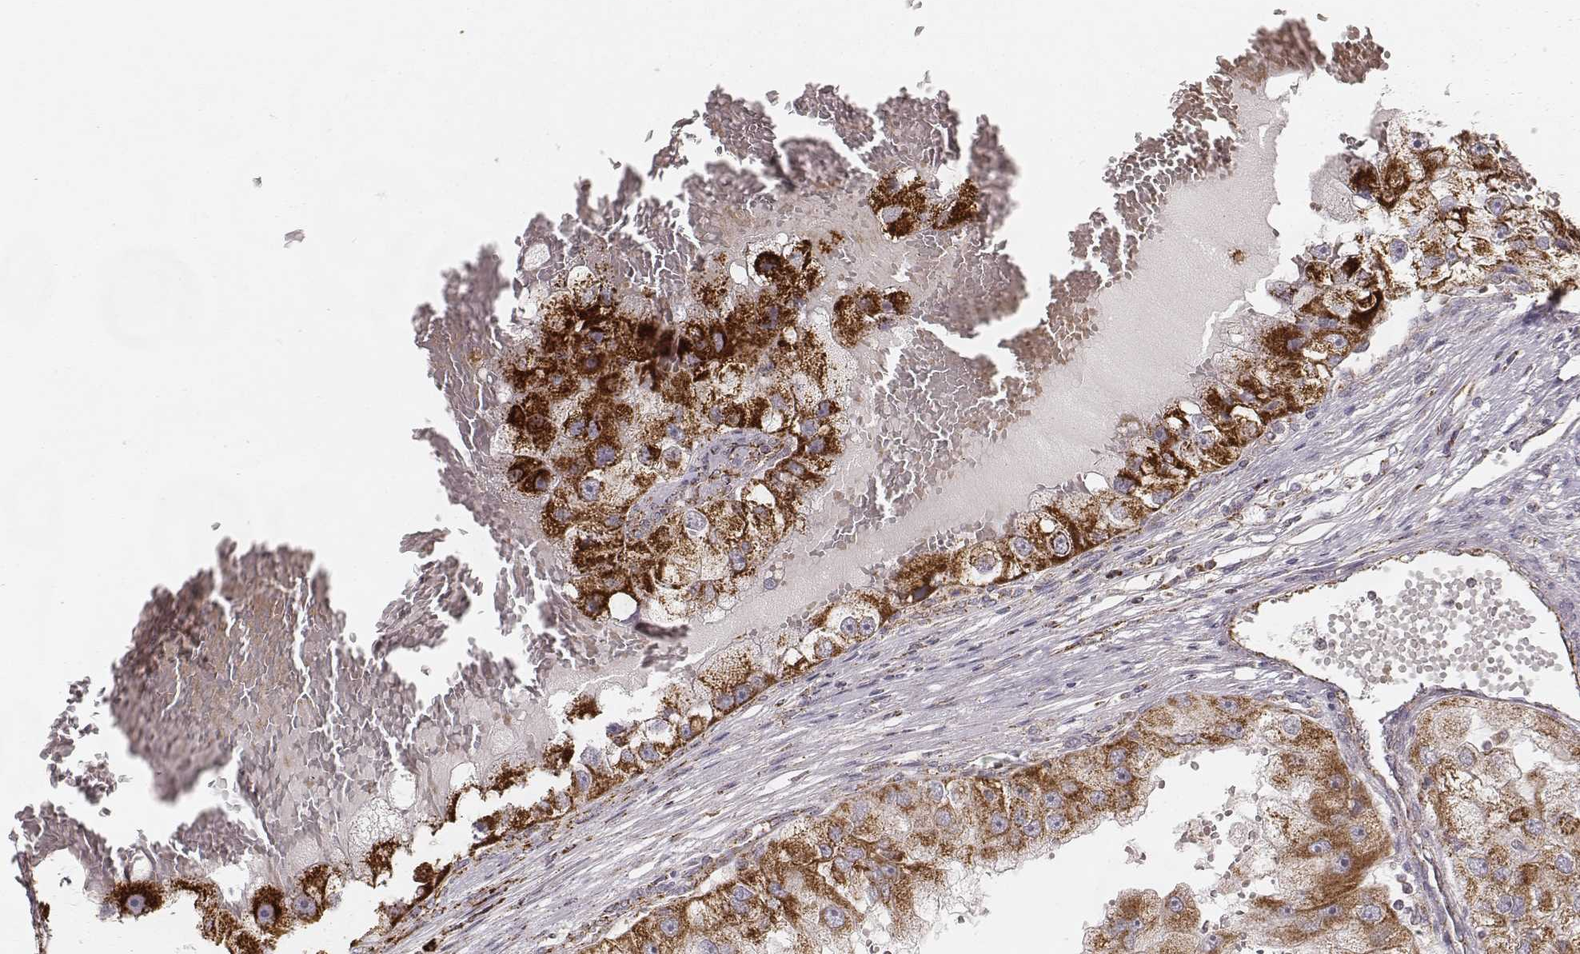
{"staining": {"intensity": "strong", "quantity": ">75%", "location": "cytoplasmic/membranous"}, "tissue": "renal cancer", "cell_type": "Tumor cells", "image_type": "cancer", "snomed": [{"axis": "morphology", "description": "Adenocarcinoma, NOS"}, {"axis": "topography", "description": "Kidney"}], "caption": "Tumor cells display strong cytoplasmic/membranous staining in approximately >75% of cells in renal cancer (adenocarcinoma).", "gene": "TUFM", "patient": {"sex": "male", "age": 63}}